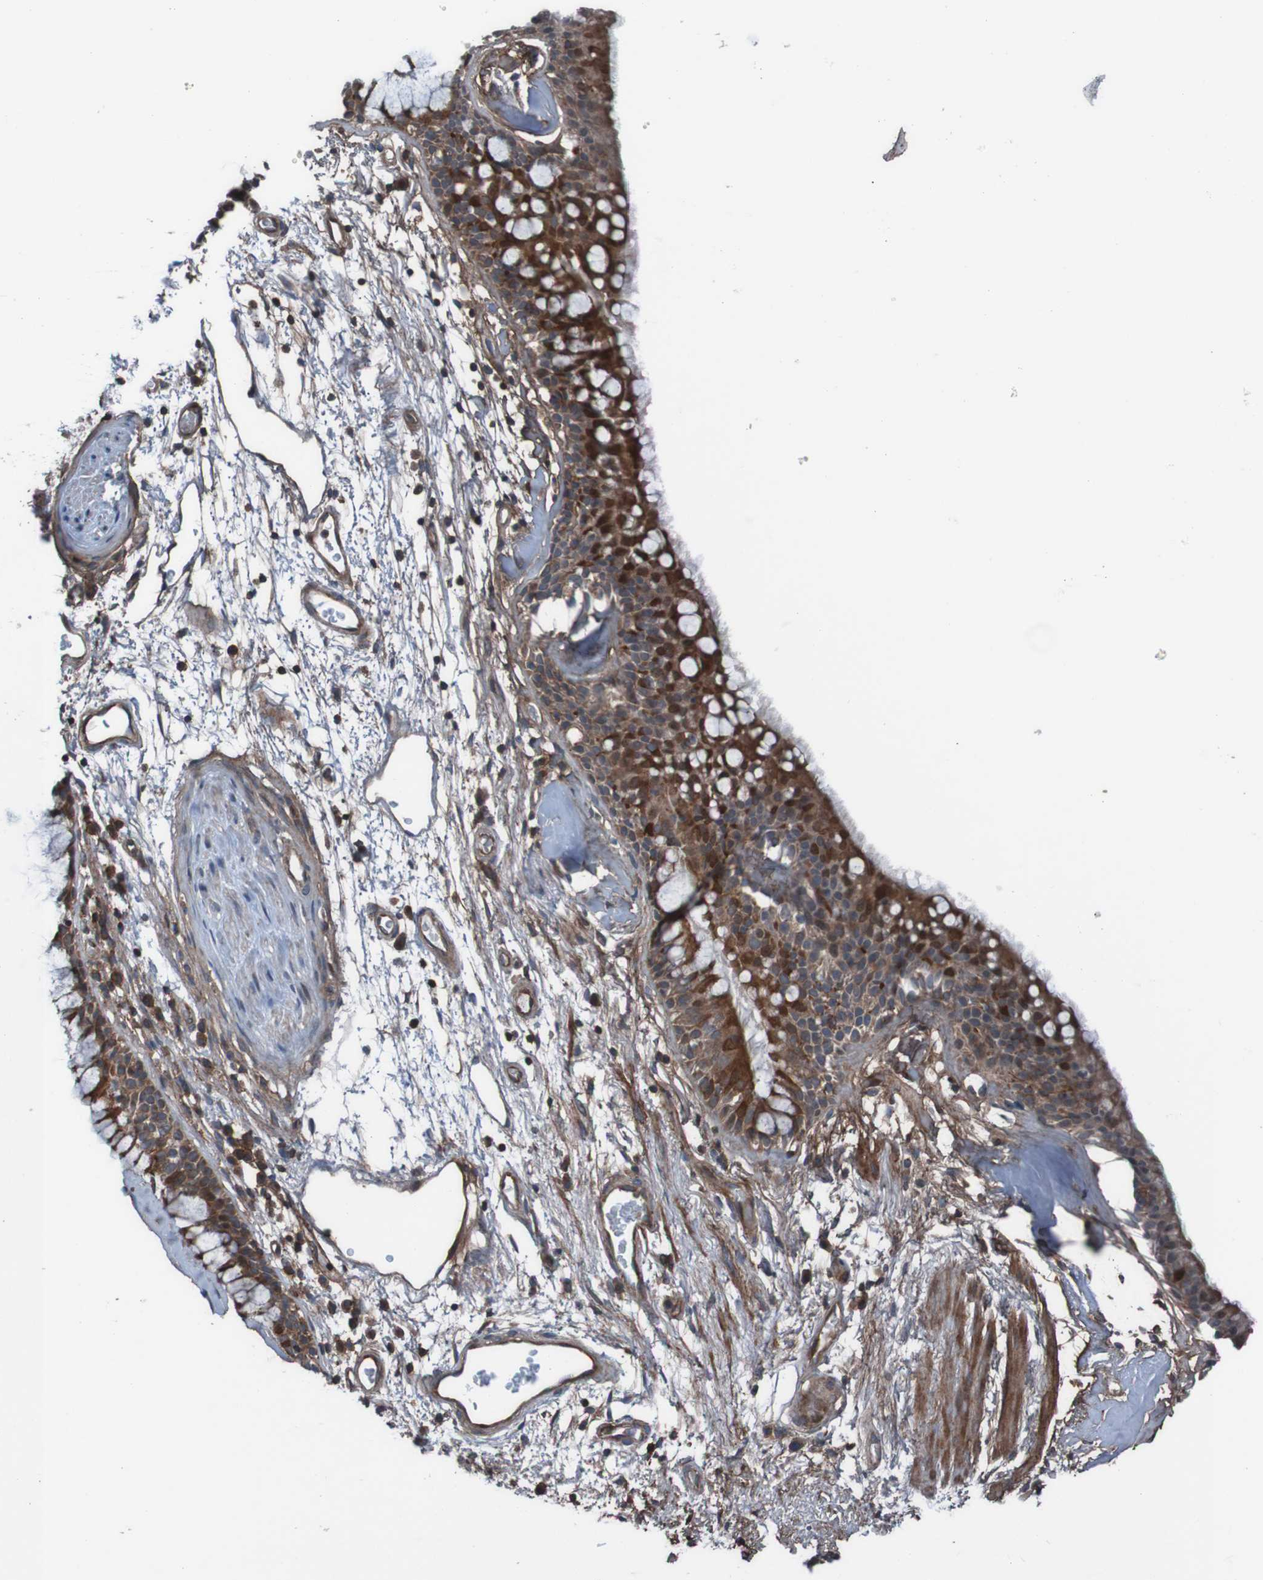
{"staining": {"intensity": "strong", "quantity": ">75%", "location": "cytoplasmic/membranous,nuclear"}, "tissue": "bronchus", "cell_type": "Respiratory epithelial cells", "image_type": "normal", "snomed": [{"axis": "morphology", "description": "Normal tissue, NOS"}, {"axis": "morphology", "description": "Adenocarcinoma, NOS"}, {"axis": "topography", "description": "Bronchus"}, {"axis": "topography", "description": "Lung"}], "caption": "About >75% of respiratory epithelial cells in benign human bronchus display strong cytoplasmic/membranous,nuclear protein expression as visualized by brown immunohistochemical staining.", "gene": "PDGFB", "patient": {"sex": "female", "age": 54}}